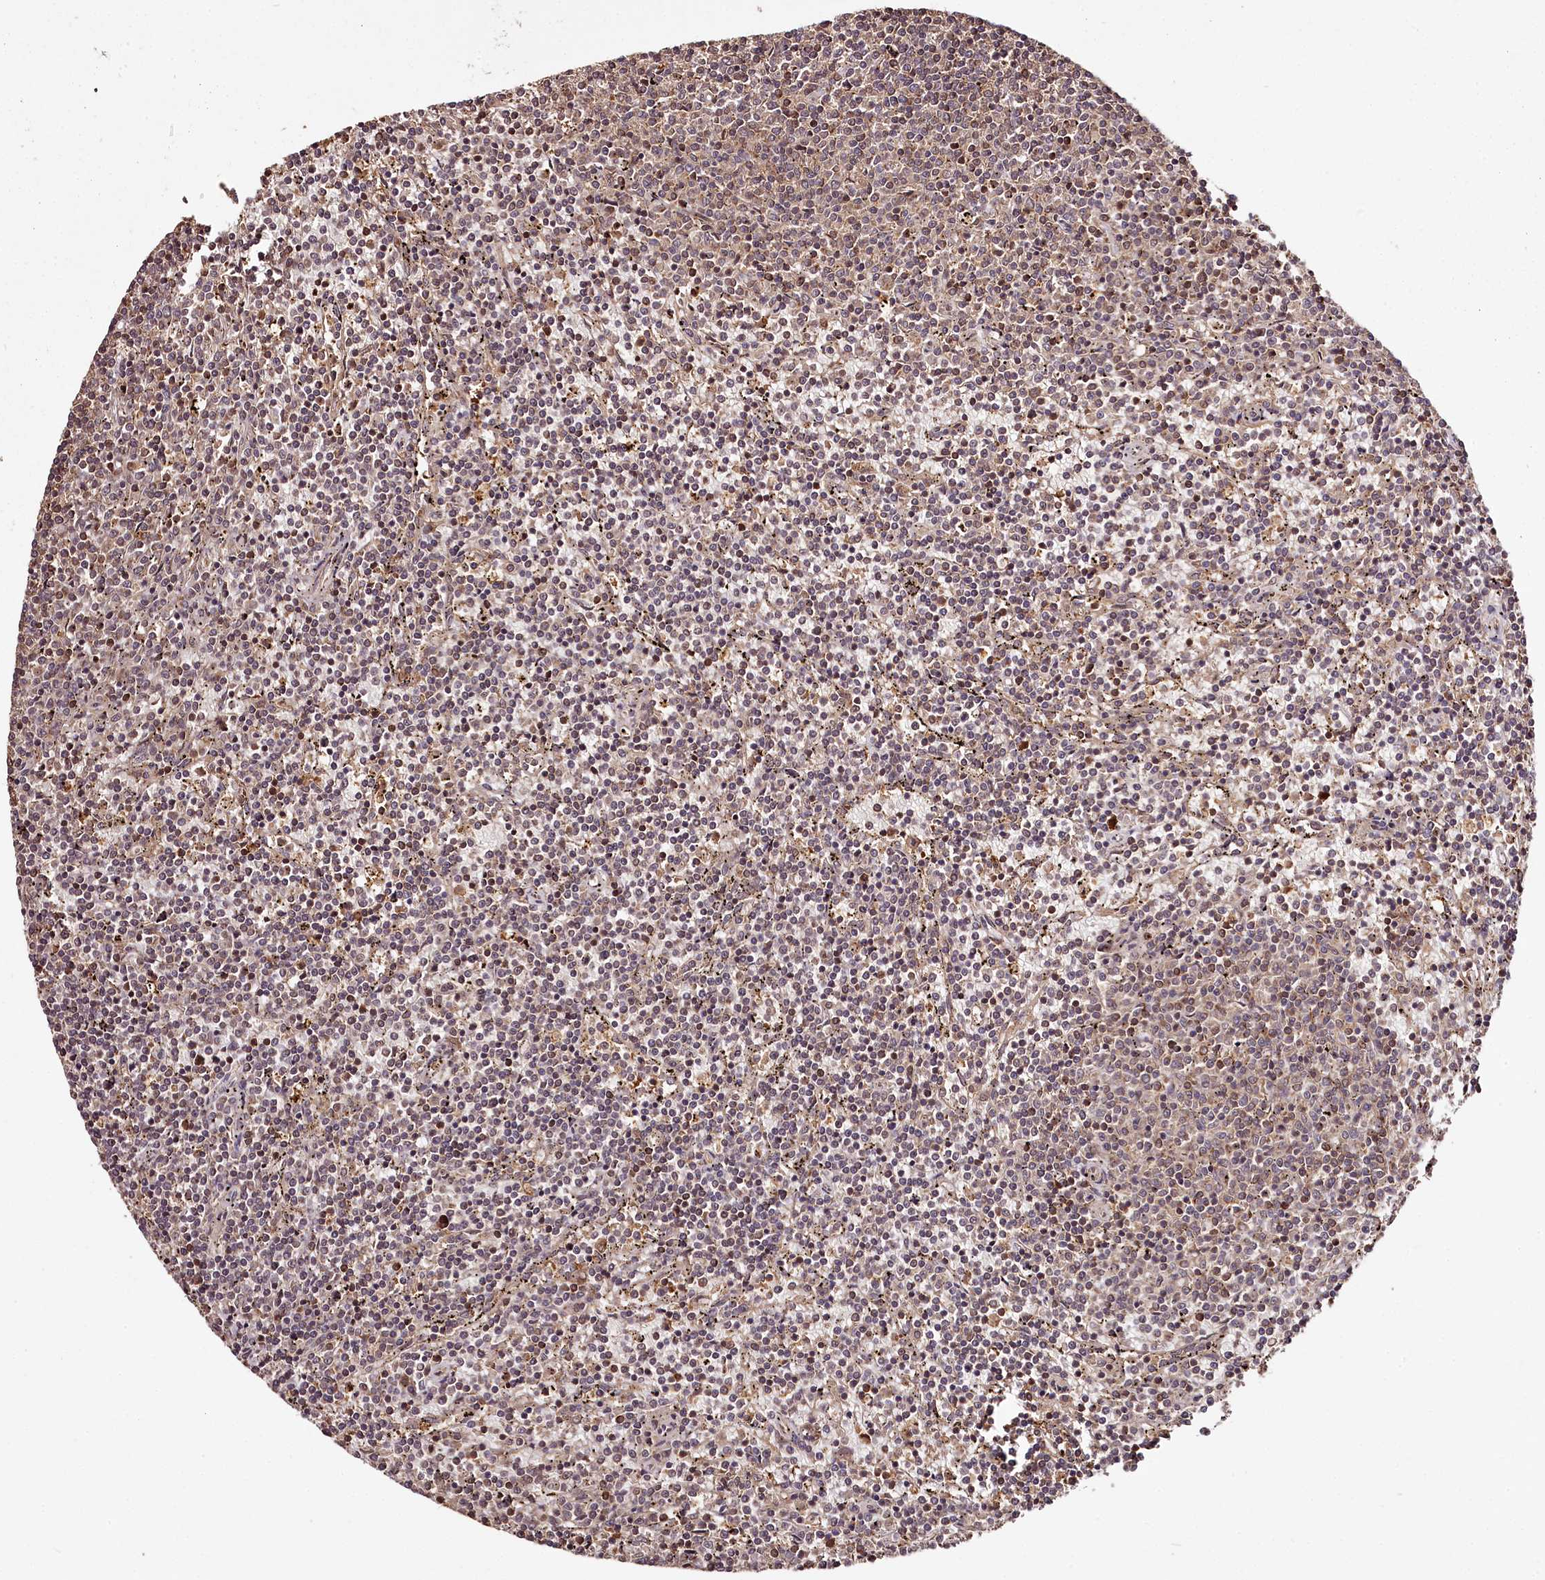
{"staining": {"intensity": "weak", "quantity": "<25%", "location": "cytoplasmic/membranous"}, "tissue": "lymphoma", "cell_type": "Tumor cells", "image_type": "cancer", "snomed": [{"axis": "morphology", "description": "Malignant lymphoma, non-Hodgkin's type, Low grade"}, {"axis": "topography", "description": "Spleen"}], "caption": "High power microscopy image of an immunohistochemistry micrograph of low-grade malignant lymphoma, non-Hodgkin's type, revealing no significant expression in tumor cells. (DAB (3,3'-diaminobenzidine) IHC visualized using brightfield microscopy, high magnification).", "gene": "TTC12", "patient": {"sex": "female", "age": 50}}